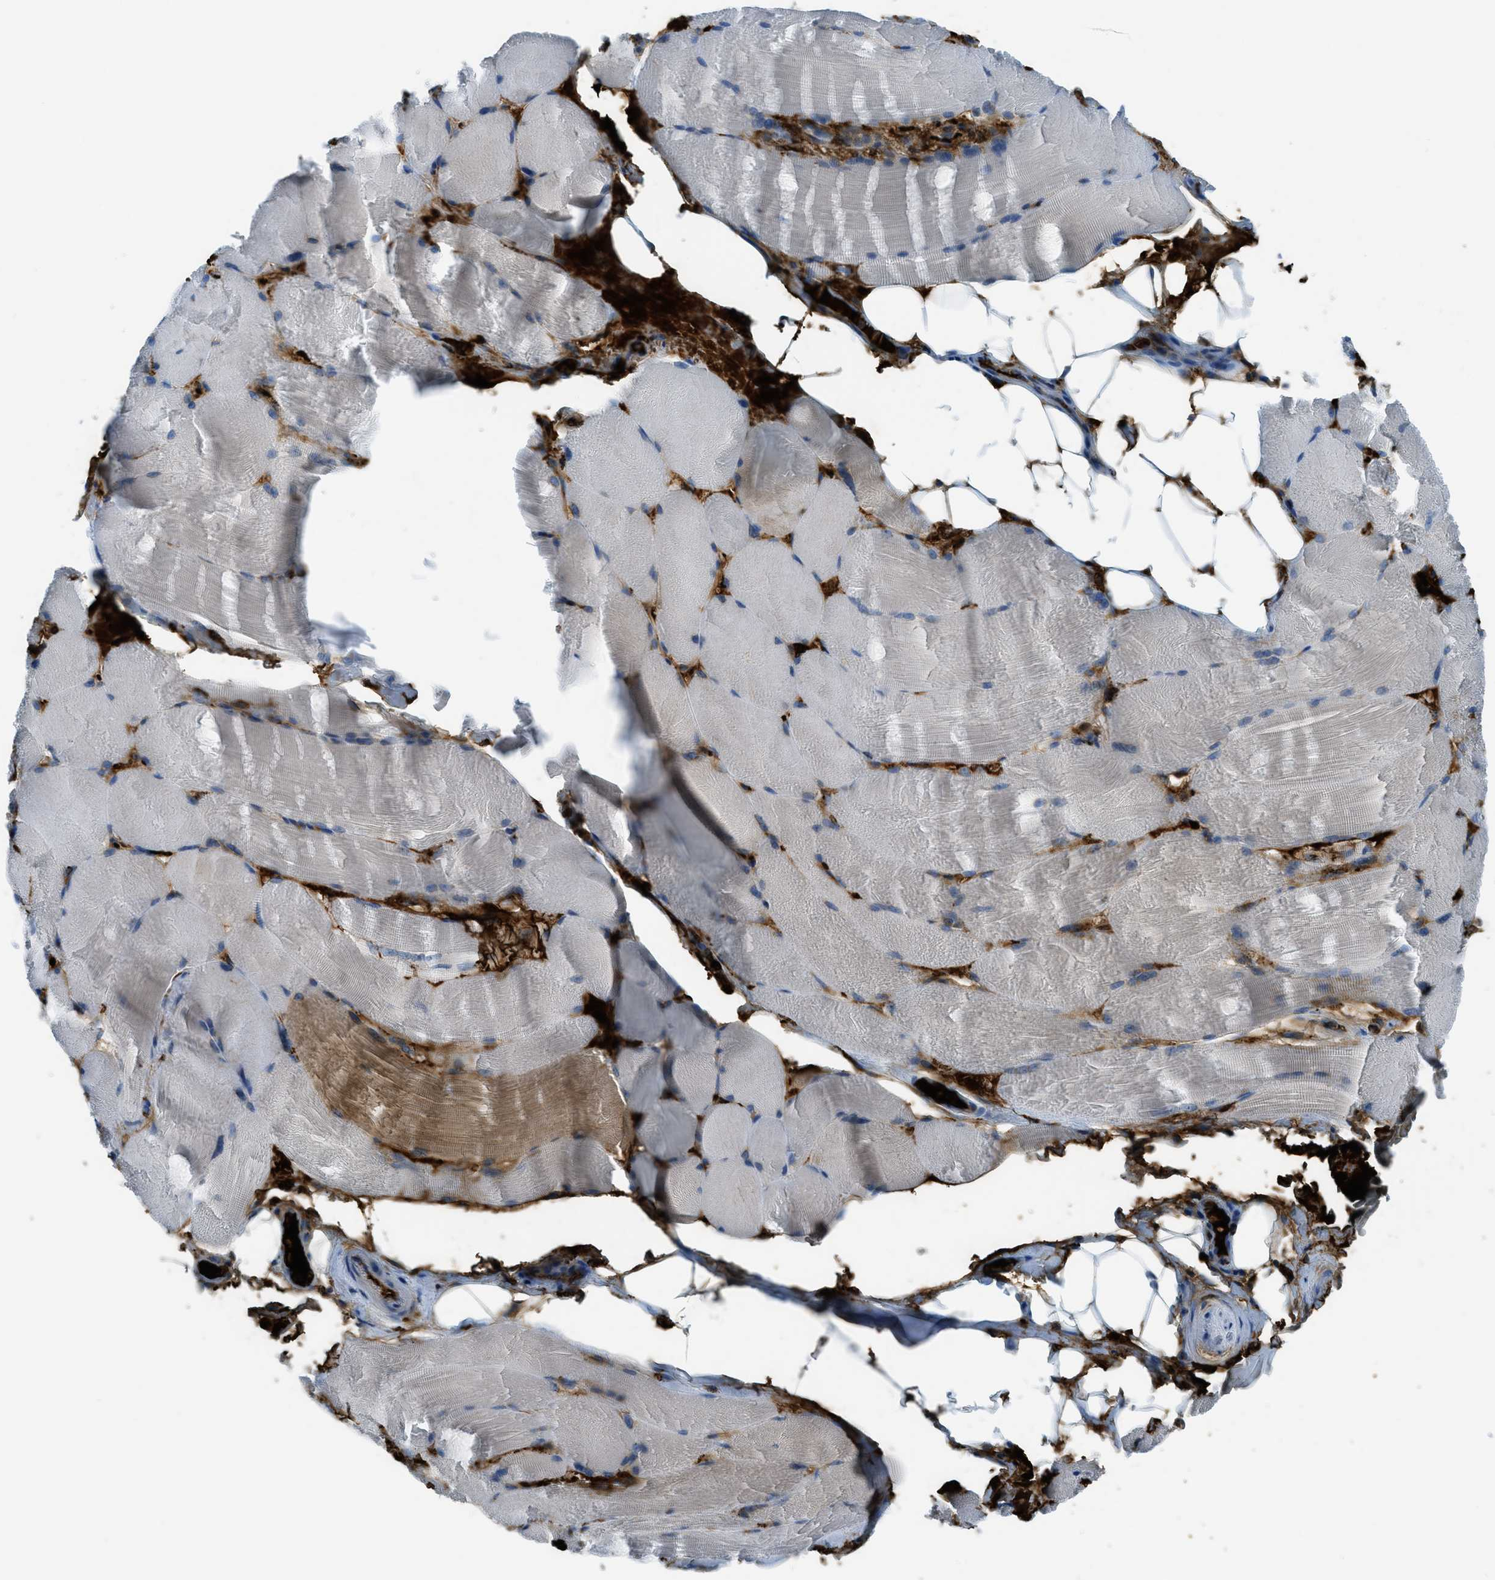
{"staining": {"intensity": "moderate", "quantity": "25%-75%", "location": "cytoplasmic/membranous"}, "tissue": "skeletal muscle", "cell_type": "Myocytes", "image_type": "normal", "snomed": [{"axis": "morphology", "description": "Normal tissue, NOS"}, {"axis": "topography", "description": "Skin"}, {"axis": "topography", "description": "Skeletal muscle"}], "caption": "An immunohistochemistry (IHC) image of unremarkable tissue is shown. Protein staining in brown shows moderate cytoplasmic/membranous positivity in skeletal muscle within myocytes. (DAB IHC with brightfield microscopy, high magnification).", "gene": "TRIM59", "patient": {"sex": "male", "age": 83}}